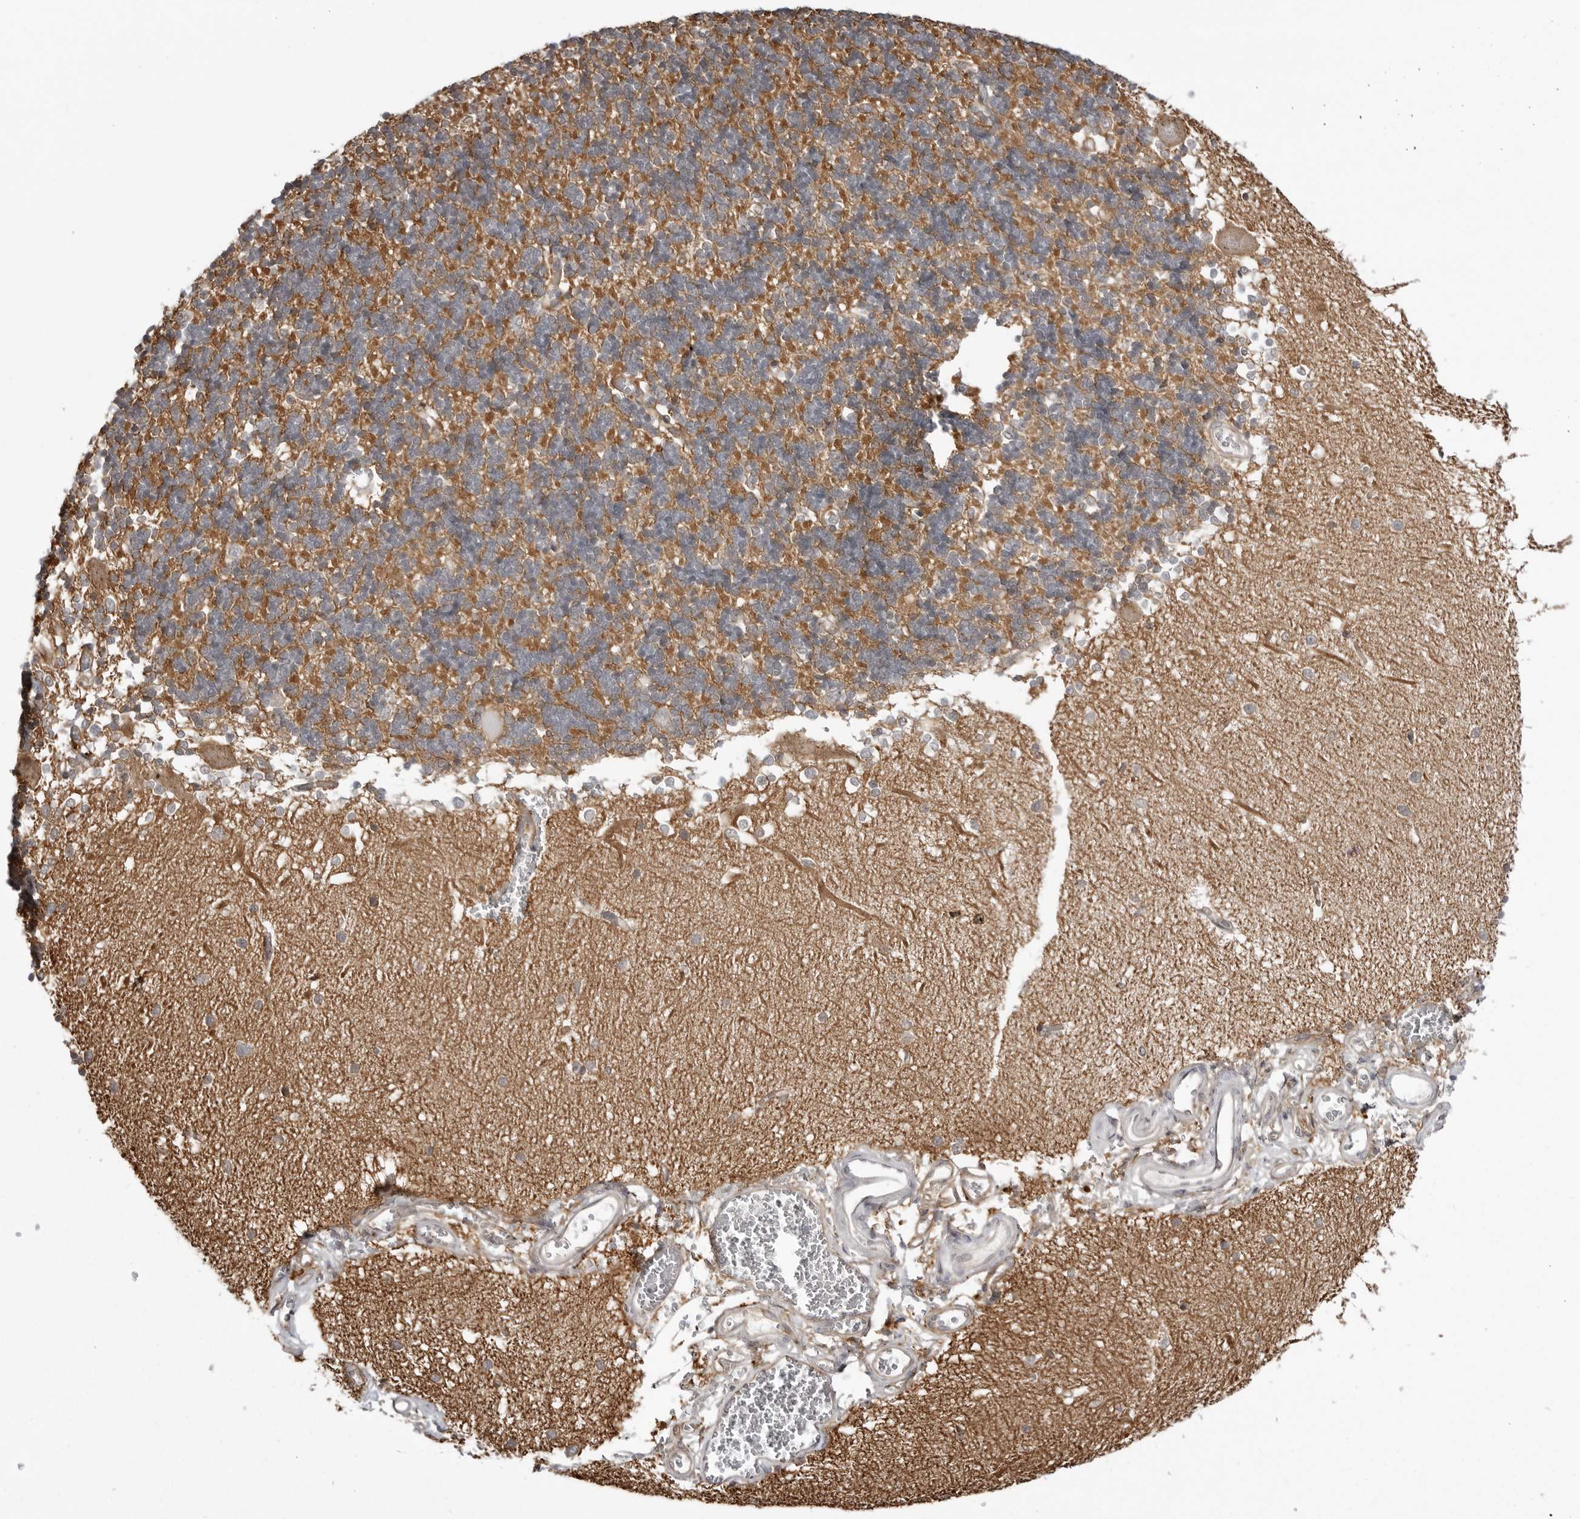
{"staining": {"intensity": "moderate", "quantity": ">75%", "location": "cytoplasmic/membranous"}, "tissue": "cerebellum", "cell_type": "Cells in granular layer", "image_type": "normal", "snomed": [{"axis": "morphology", "description": "Normal tissue, NOS"}, {"axis": "topography", "description": "Cerebellum"}], "caption": "Normal cerebellum shows moderate cytoplasmic/membranous expression in approximately >75% of cells in granular layer, visualized by immunohistochemistry.", "gene": "ARL5A", "patient": {"sex": "male", "age": 37}}